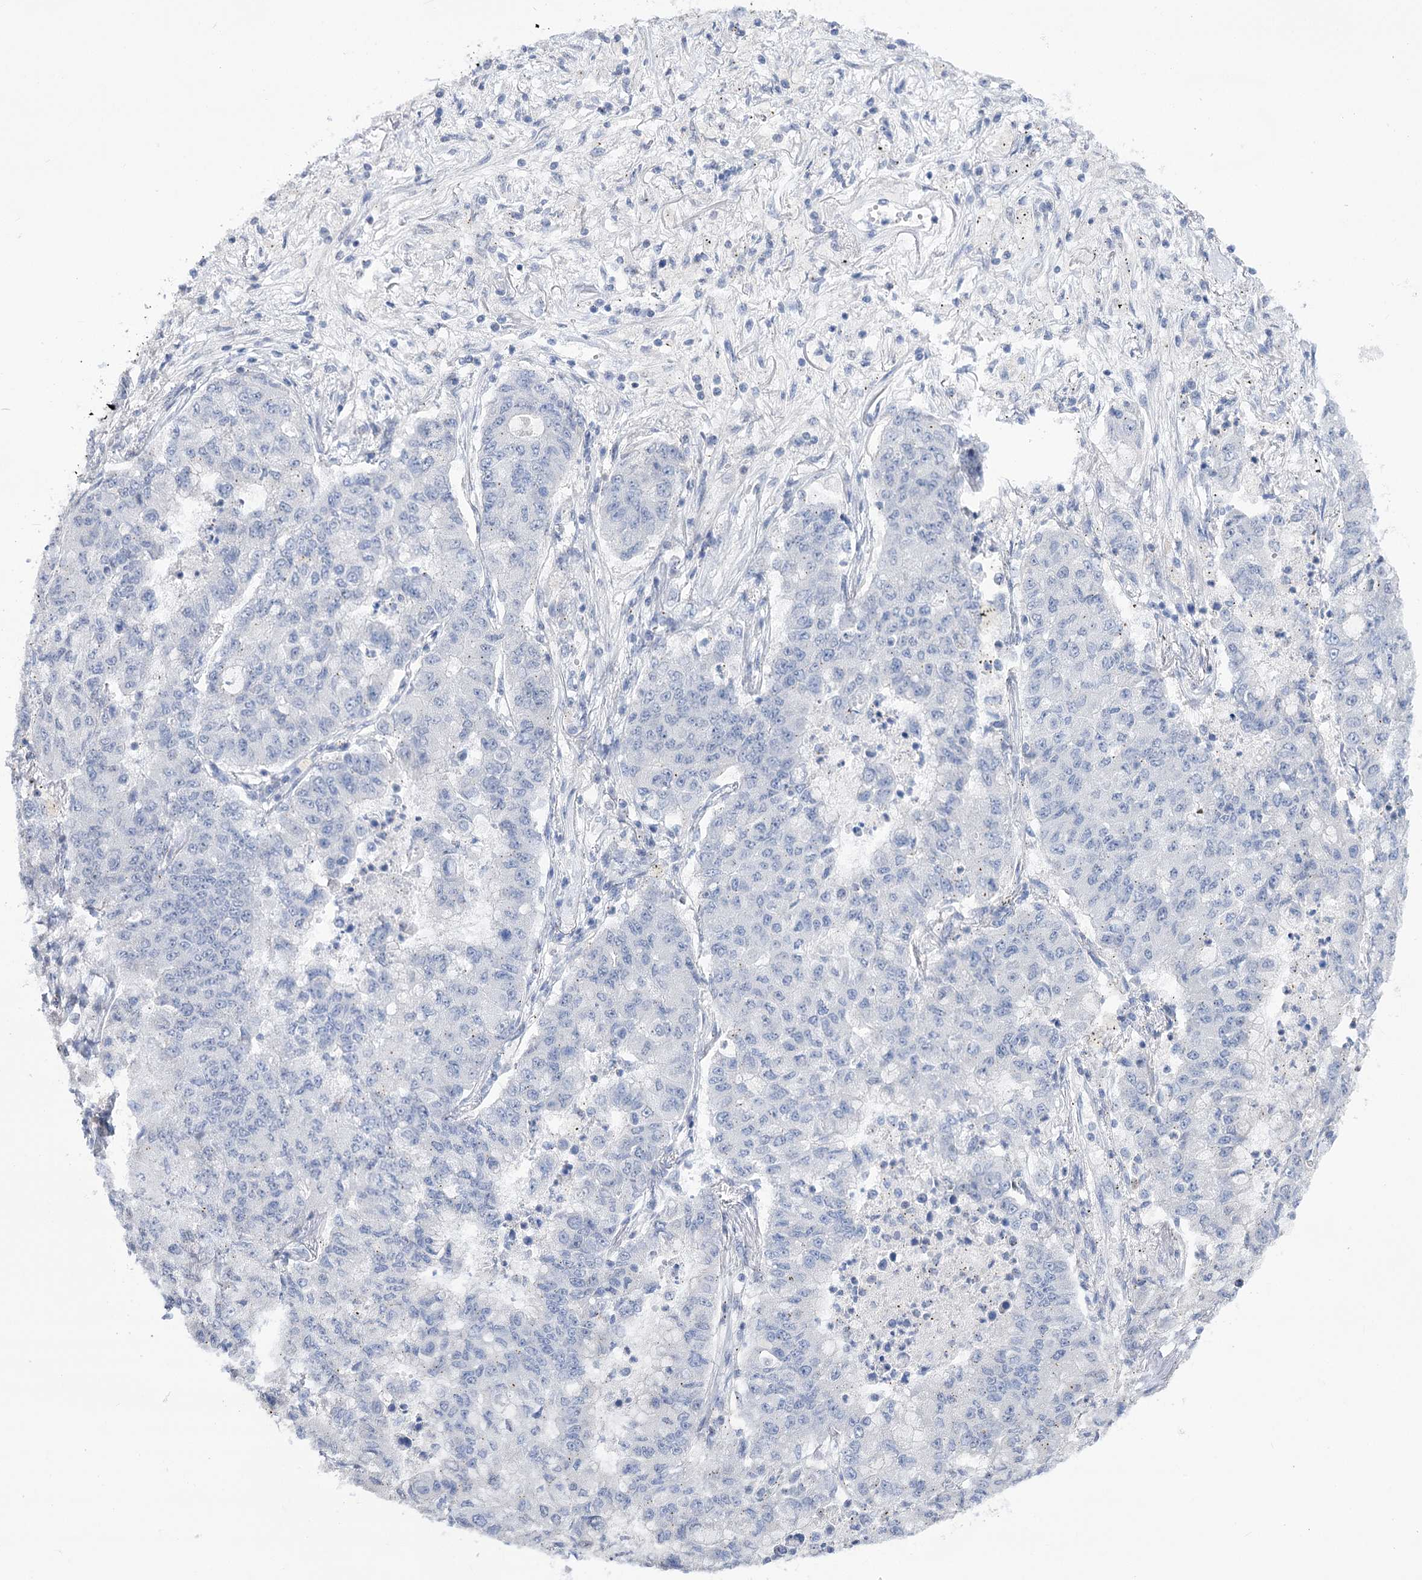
{"staining": {"intensity": "negative", "quantity": "none", "location": "none"}, "tissue": "lung cancer", "cell_type": "Tumor cells", "image_type": "cancer", "snomed": [{"axis": "morphology", "description": "Squamous cell carcinoma, NOS"}, {"axis": "topography", "description": "Lung"}], "caption": "A micrograph of lung cancer stained for a protein demonstrates no brown staining in tumor cells.", "gene": "ATP10B", "patient": {"sex": "male", "age": 74}}